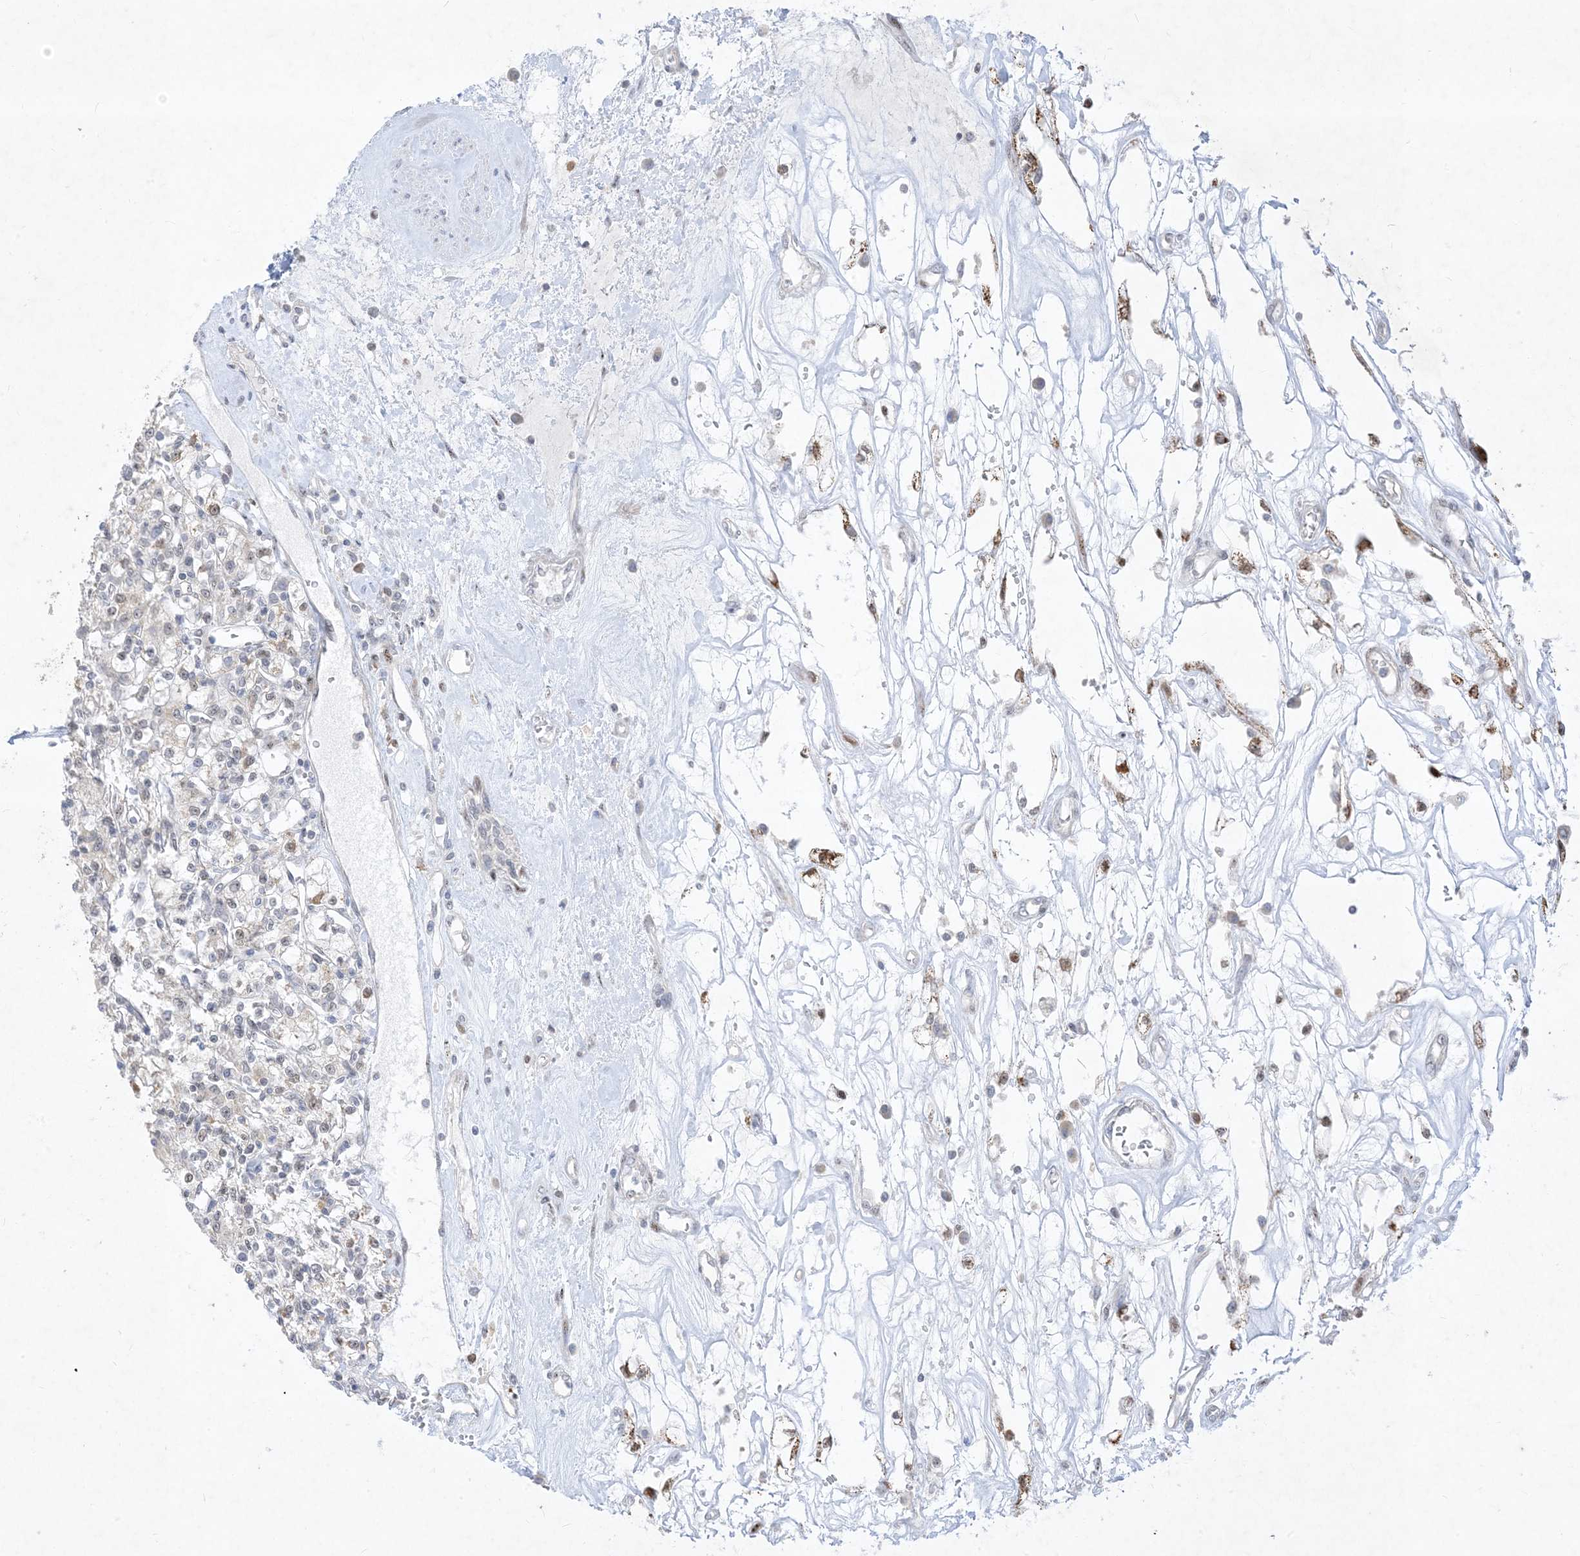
{"staining": {"intensity": "negative", "quantity": "none", "location": "none"}, "tissue": "renal cancer", "cell_type": "Tumor cells", "image_type": "cancer", "snomed": [{"axis": "morphology", "description": "Adenocarcinoma, NOS"}, {"axis": "topography", "description": "Kidney"}], "caption": "Immunohistochemistry image of human renal cancer (adenocarcinoma) stained for a protein (brown), which demonstrates no expression in tumor cells.", "gene": "BHLHE40", "patient": {"sex": "female", "age": 59}}